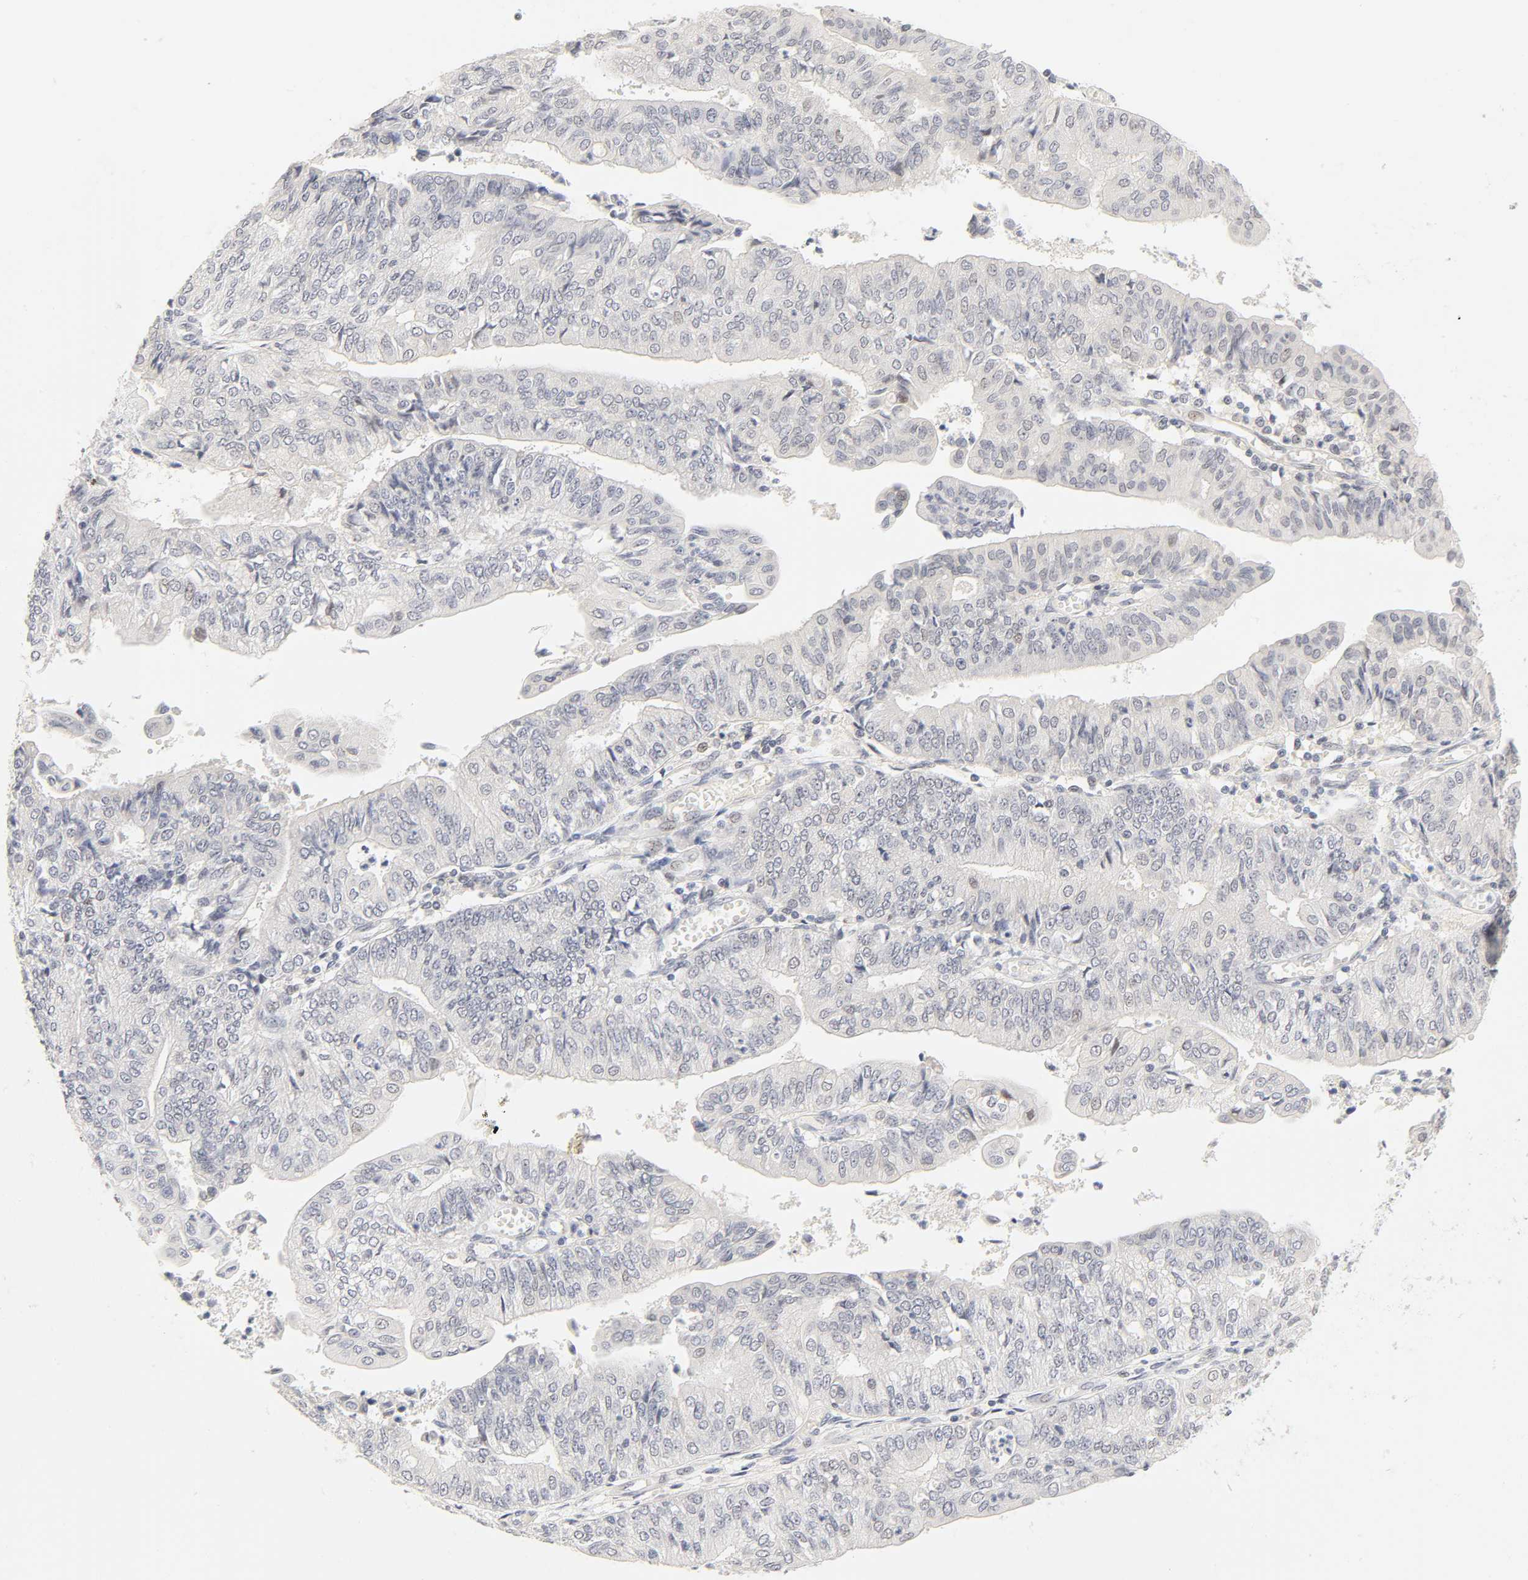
{"staining": {"intensity": "negative", "quantity": "none", "location": "none"}, "tissue": "endometrial cancer", "cell_type": "Tumor cells", "image_type": "cancer", "snomed": [{"axis": "morphology", "description": "Adenocarcinoma, NOS"}, {"axis": "topography", "description": "Endometrium"}], "caption": "An immunohistochemistry histopathology image of endometrial cancer is shown. There is no staining in tumor cells of endometrial cancer.", "gene": "MNAT1", "patient": {"sex": "female", "age": 59}}